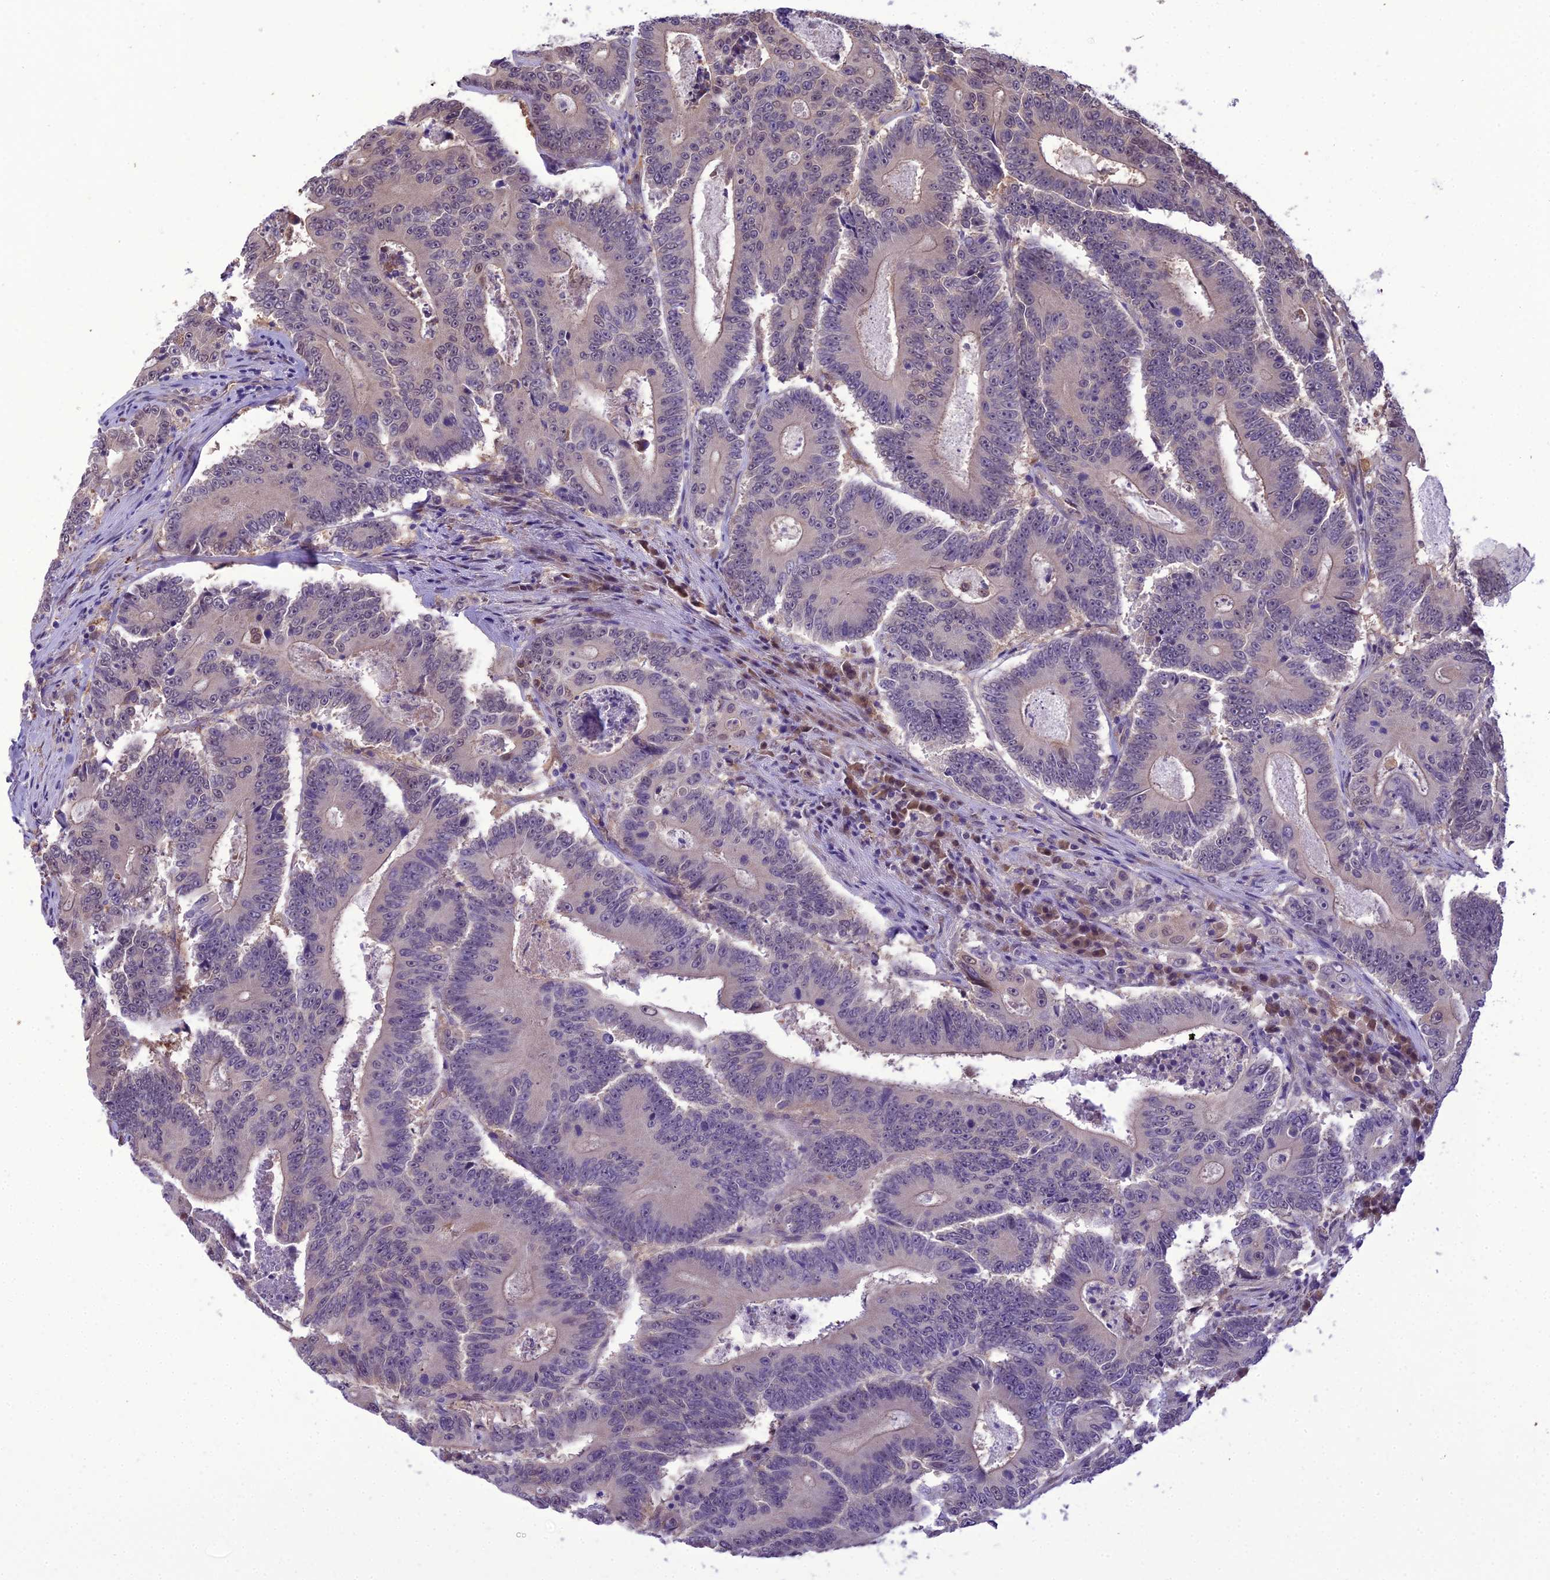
{"staining": {"intensity": "weak", "quantity": "<25%", "location": "nuclear"}, "tissue": "colorectal cancer", "cell_type": "Tumor cells", "image_type": "cancer", "snomed": [{"axis": "morphology", "description": "Adenocarcinoma, NOS"}, {"axis": "topography", "description": "Colon"}], "caption": "Tumor cells are negative for brown protein staining in colorectal cancer.", "gene": "BORCS6", "patient": {"sex": "male", "age": 83}}